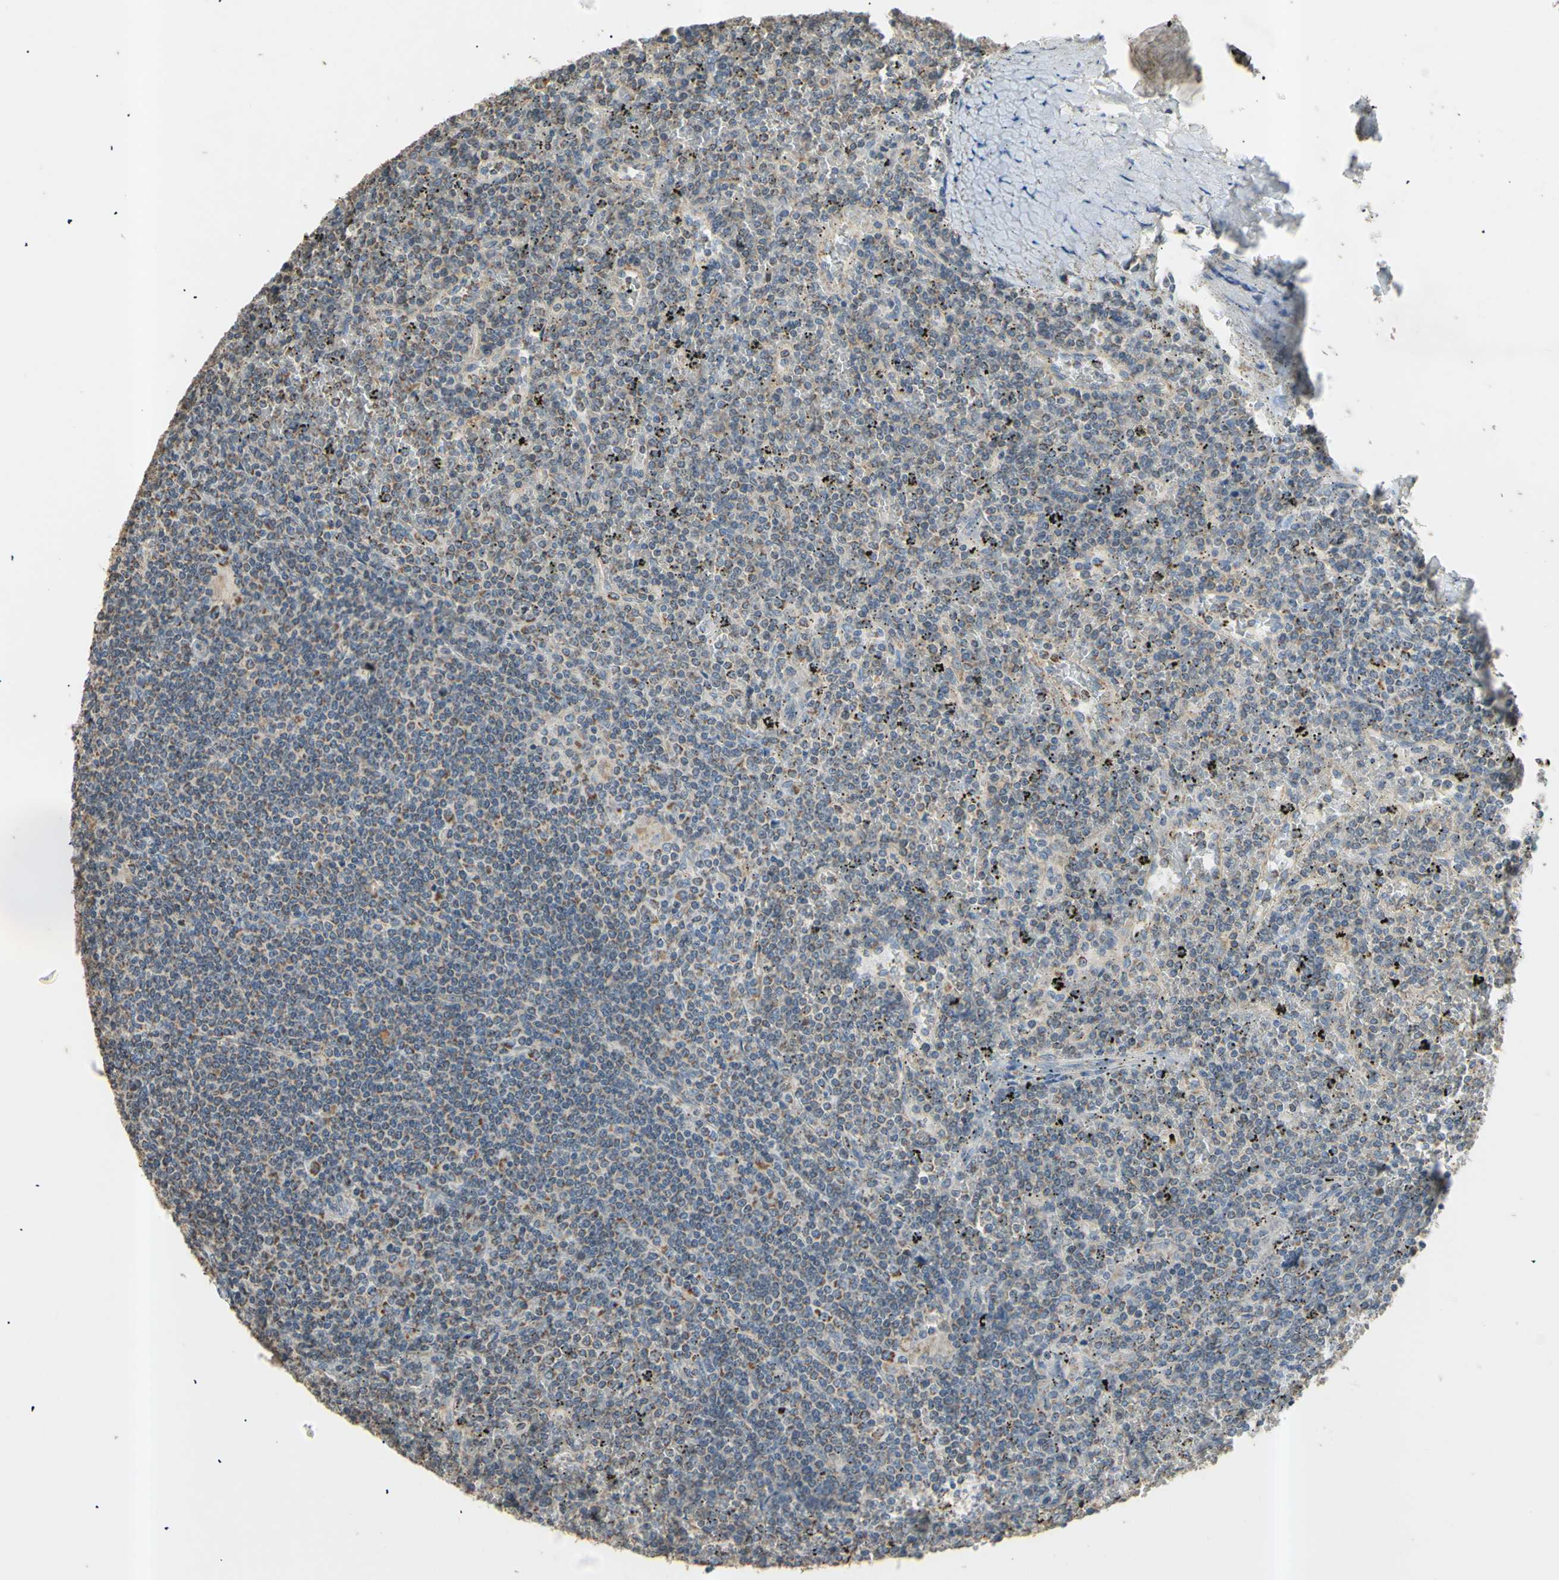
{"staining": {"intensity": "negative", "quantity": "none", "location": "none"}, "tissue": "lymphoma", "cell_type": "Tumor cells", "image_type": "cancer", "snomed": [{"axis": "morphology", "description": "Malignant lymphoma, non-Hodgkin's type, Low grade"}, {"axis": "topography", "description": "Spleen"}], "caption": "A high-resolution micrograph shows immunohistochemistry staining of lymphoma, which exhibits no significant staining in tumor cells.", "gene": "PTGIS", "patient": {"sex": "female", "age": 19}}